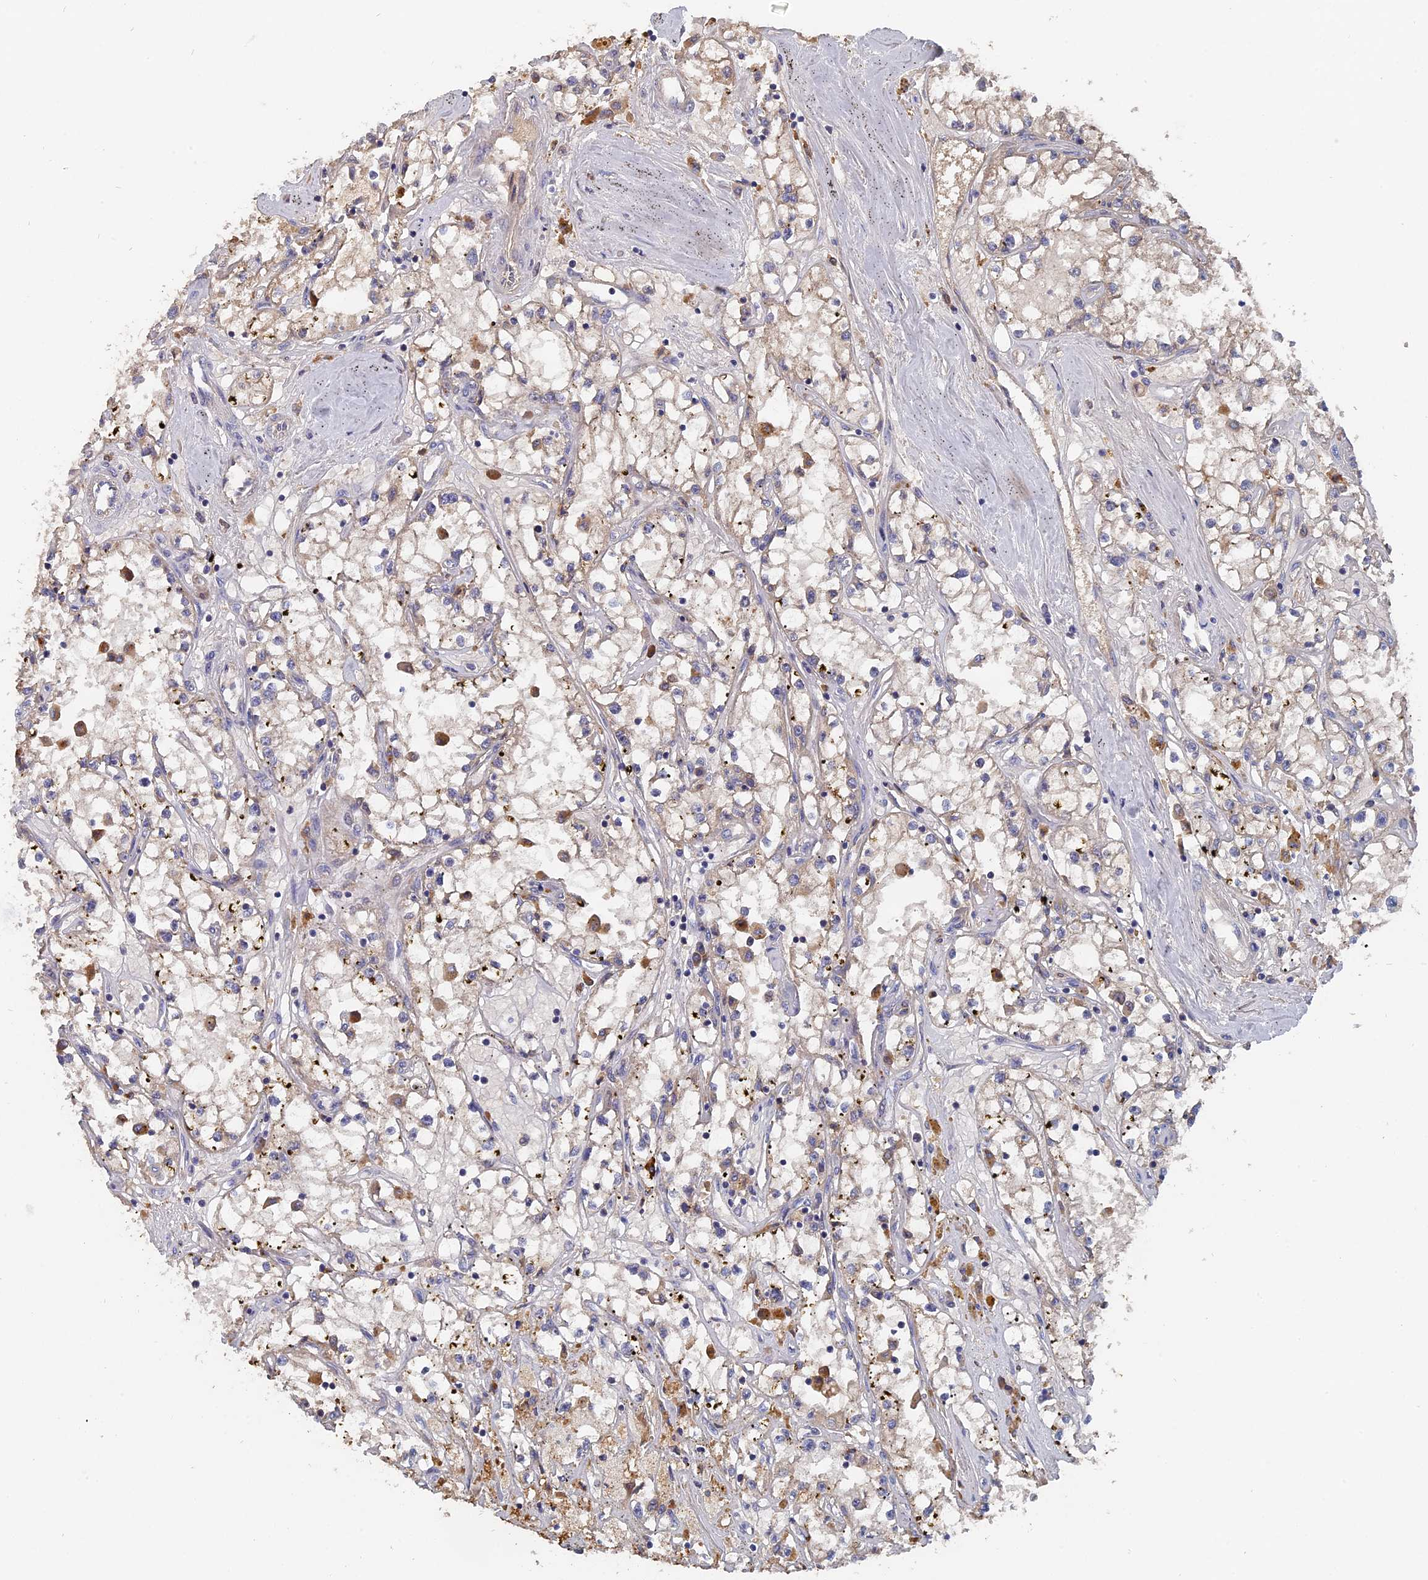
{"staining": {"intensity": "negative", "quantity": "none", "location": "none"}, "tissue": "renal cancer", "cell_type": "Tumor cells", "image_type": "cancer", "snomed": [{"axis": "morphology", "description": "Adenocarcinoma, NOS"}, {"axis": "topography", "description": "Kidney"}], "caption": "Tumor cells show no significant positivity in renal adenocarcinoma. (Stains: DAB immunohistochemistry (IHC) with hematoxylin counter stain, Microscopy: brightfield microscopy at high magnification).", "gene": "SLC33A1", "patient": {"sex": "male", "age": 56}}